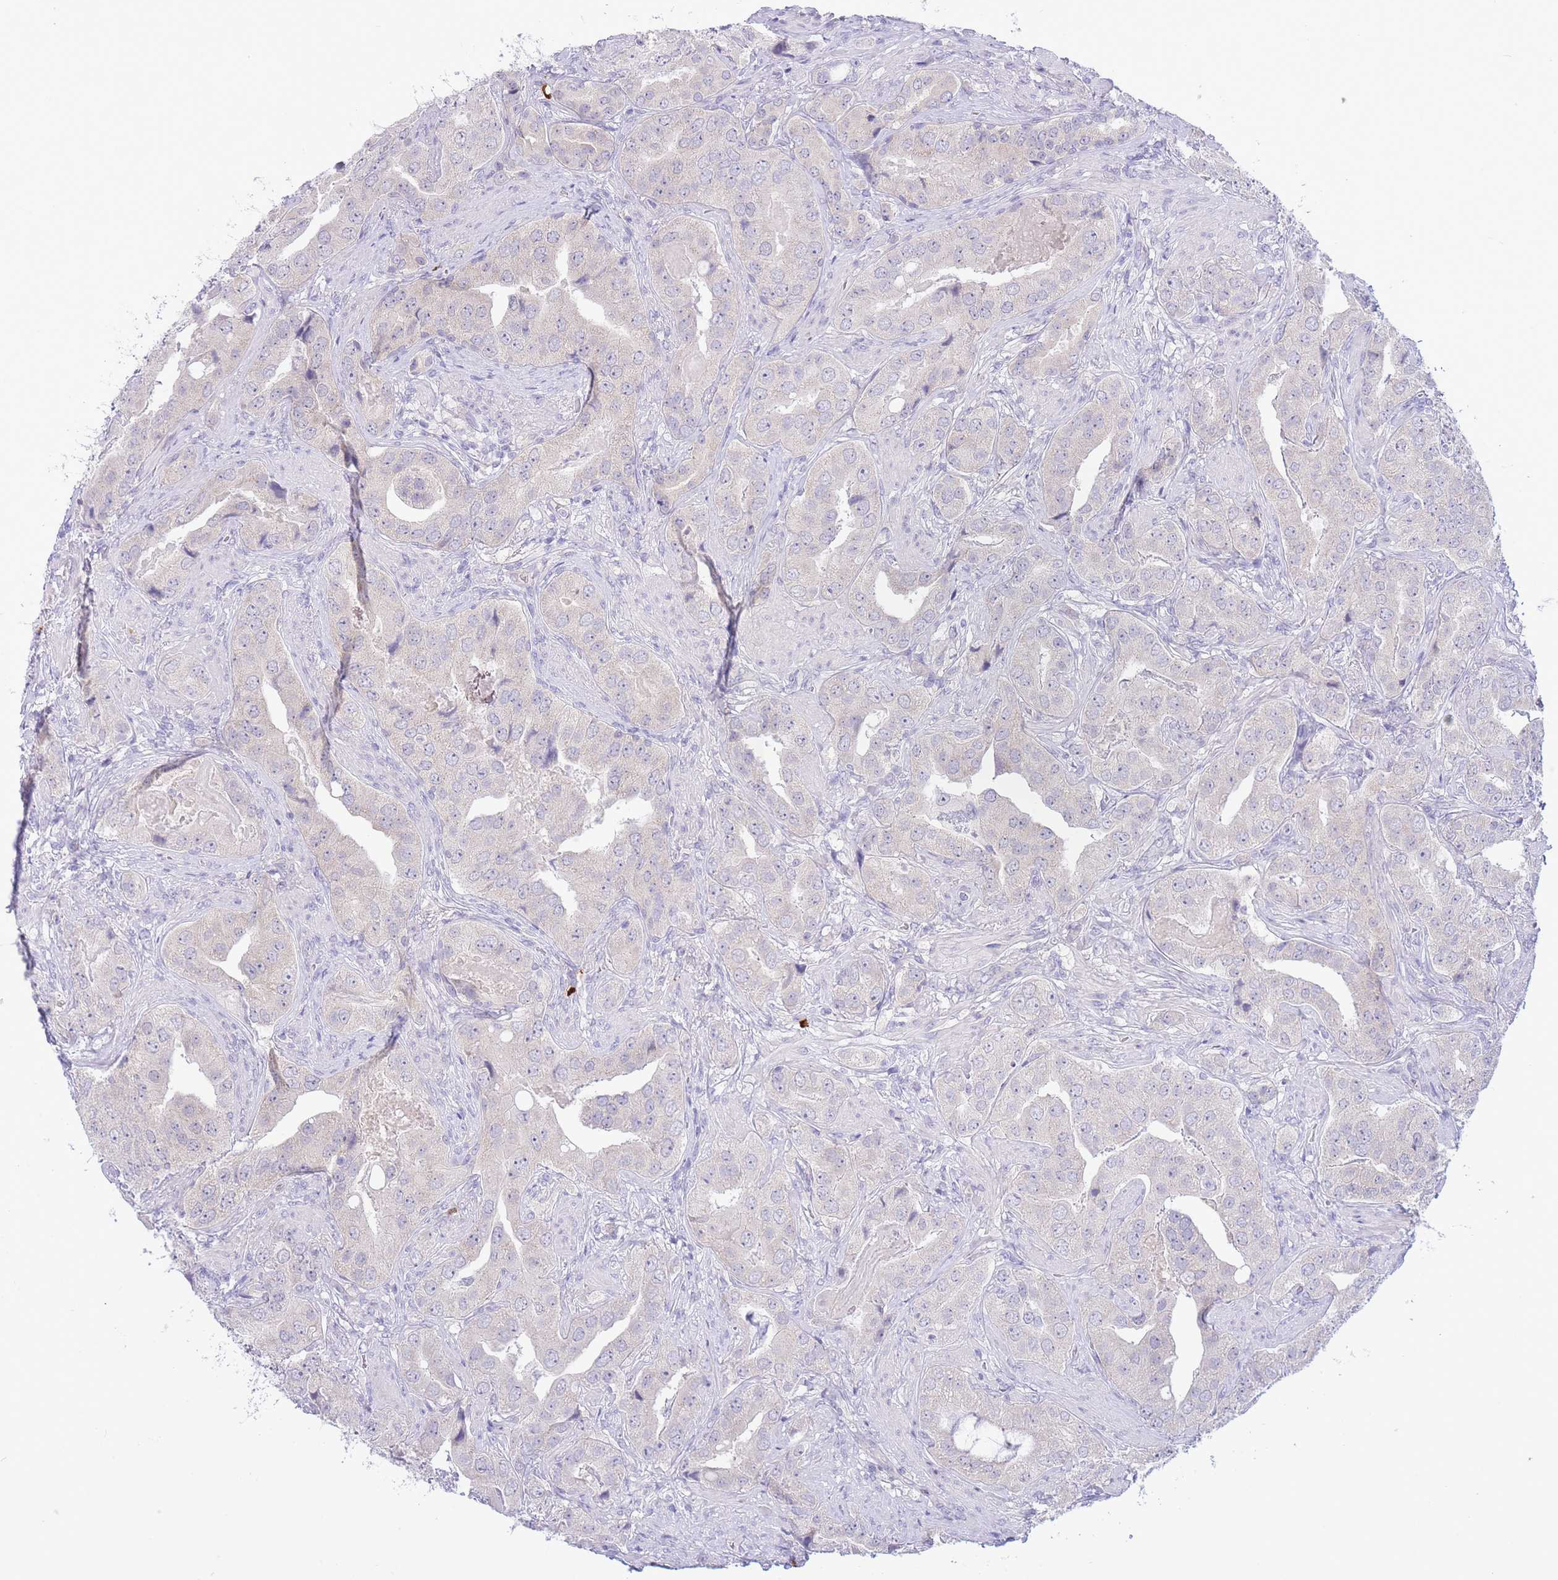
{"staining": {"intensity": "negative", "quantity": "none", "location": "none"}, "tissue": "prostate cancer", "cell_type": "Tumor cells", "image_type": "cancer", "snomed": [{"axis": "morphology", "description": "Adenocarcinoma, High grade"}, {"axis": "topography", "description": "Prostate"}], "caption": "A high-resolution photomicrograph shows immunohistochemistry staining of adenocarcinoma (high-grade) (prostate), which exhibits no significant expression in tumor cells. Nuclei are stained in blue.", "gene": "ASAP3", "patient": {"sex": "male", "age": 63}}